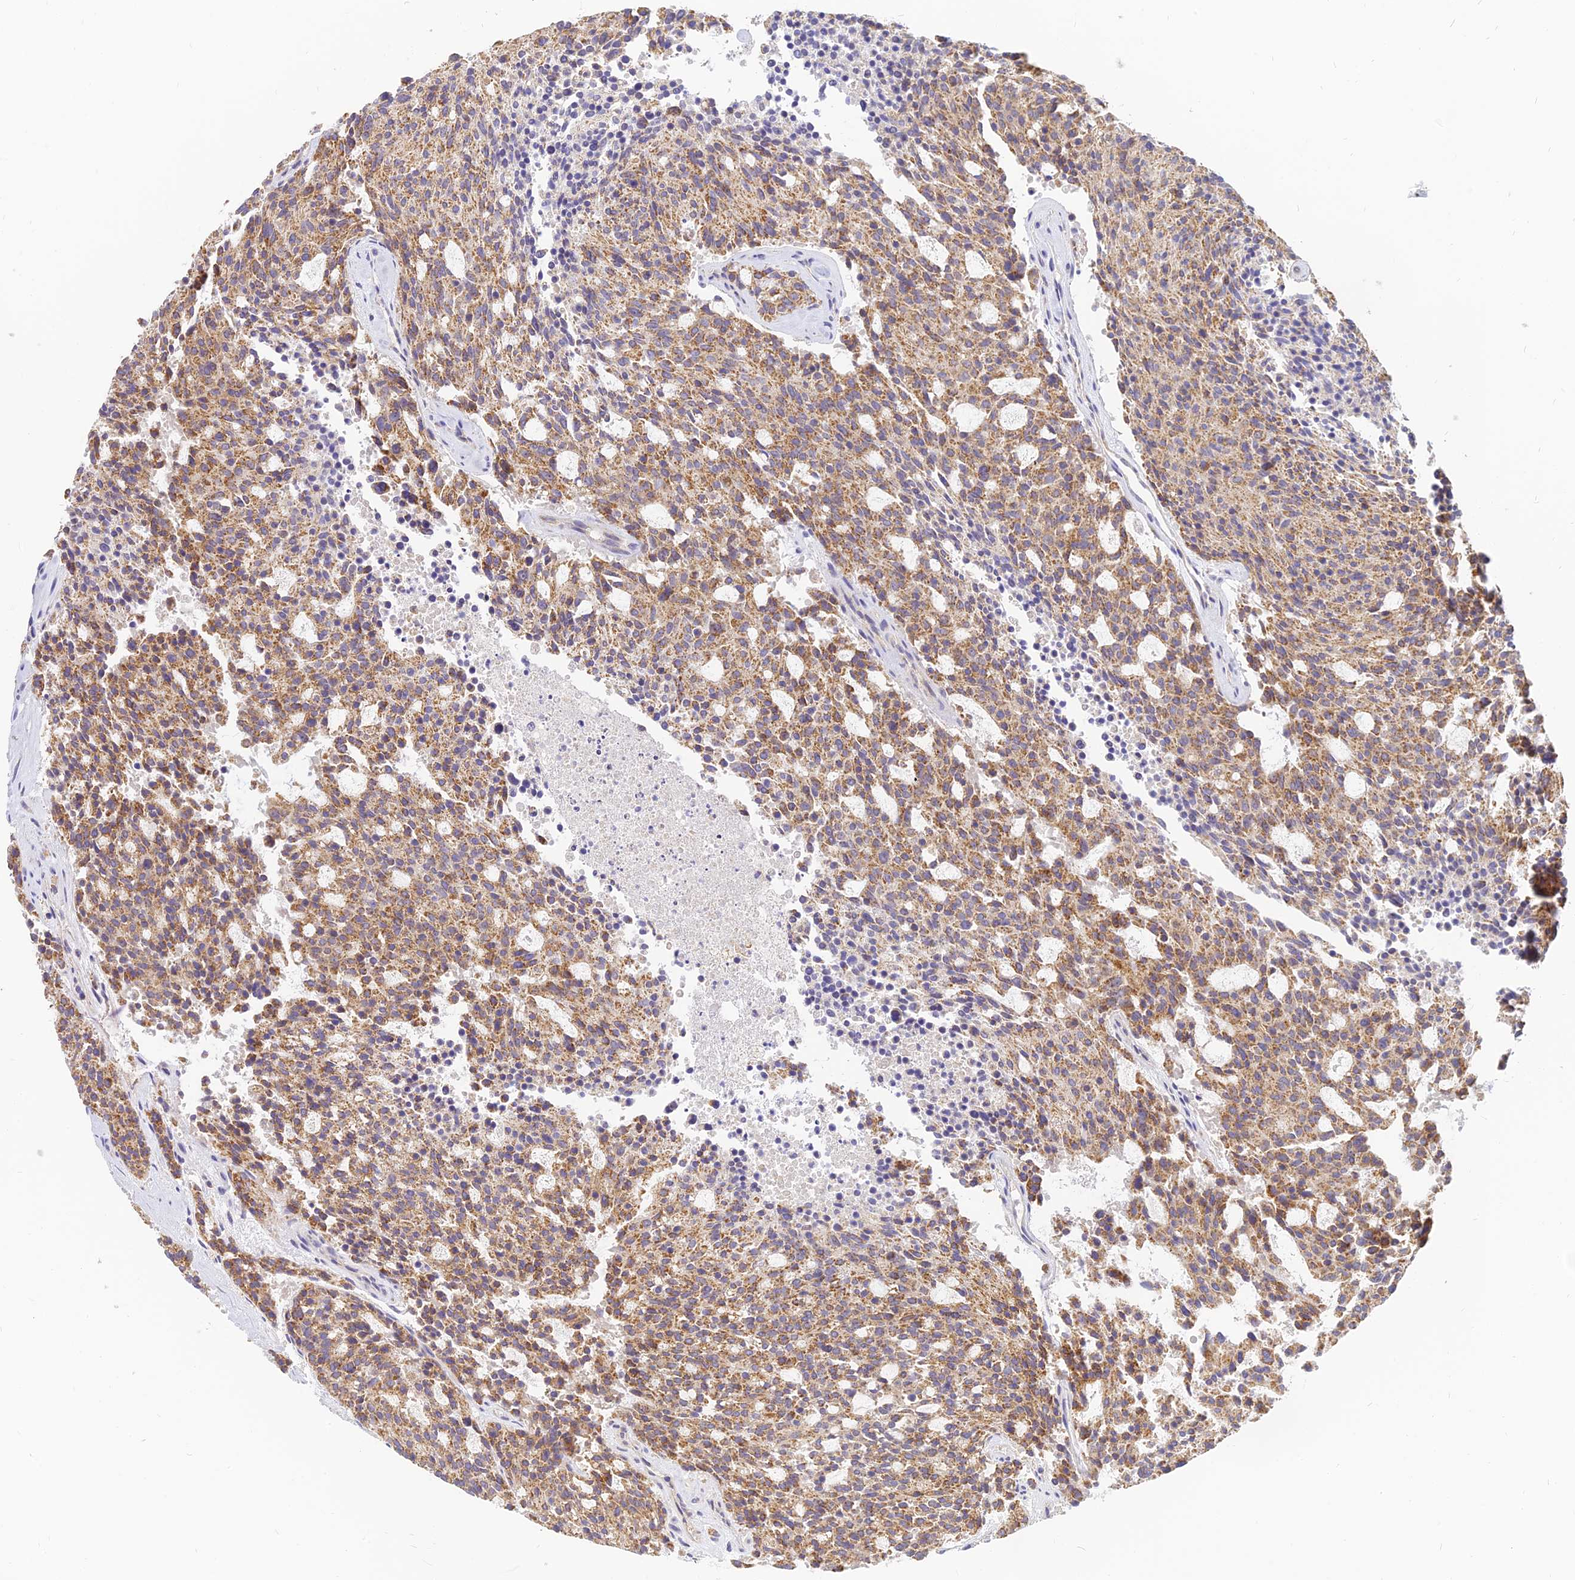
{"staining": {"intensity": "moderate", "quantity": ">75%", "location": "cytoplasmic/membranous"}, "tissue": "carcinoid", "cell_type": "Tumor cells", "image_type": "cancer", "snomed": [{"axis": "morphology", "description": "Carcinoid, malignant, NOS"}, {"axis": "topography", "description": "Pancreas"}], "caption": "An image showing moderate cytoplasmic/membranous staining in about >75% of tumor cells in carcinoid, as visualized by brown immunohistochemical staining.", "gene": "MRPL15", "patient": {"sex": "female", "age": 54}}